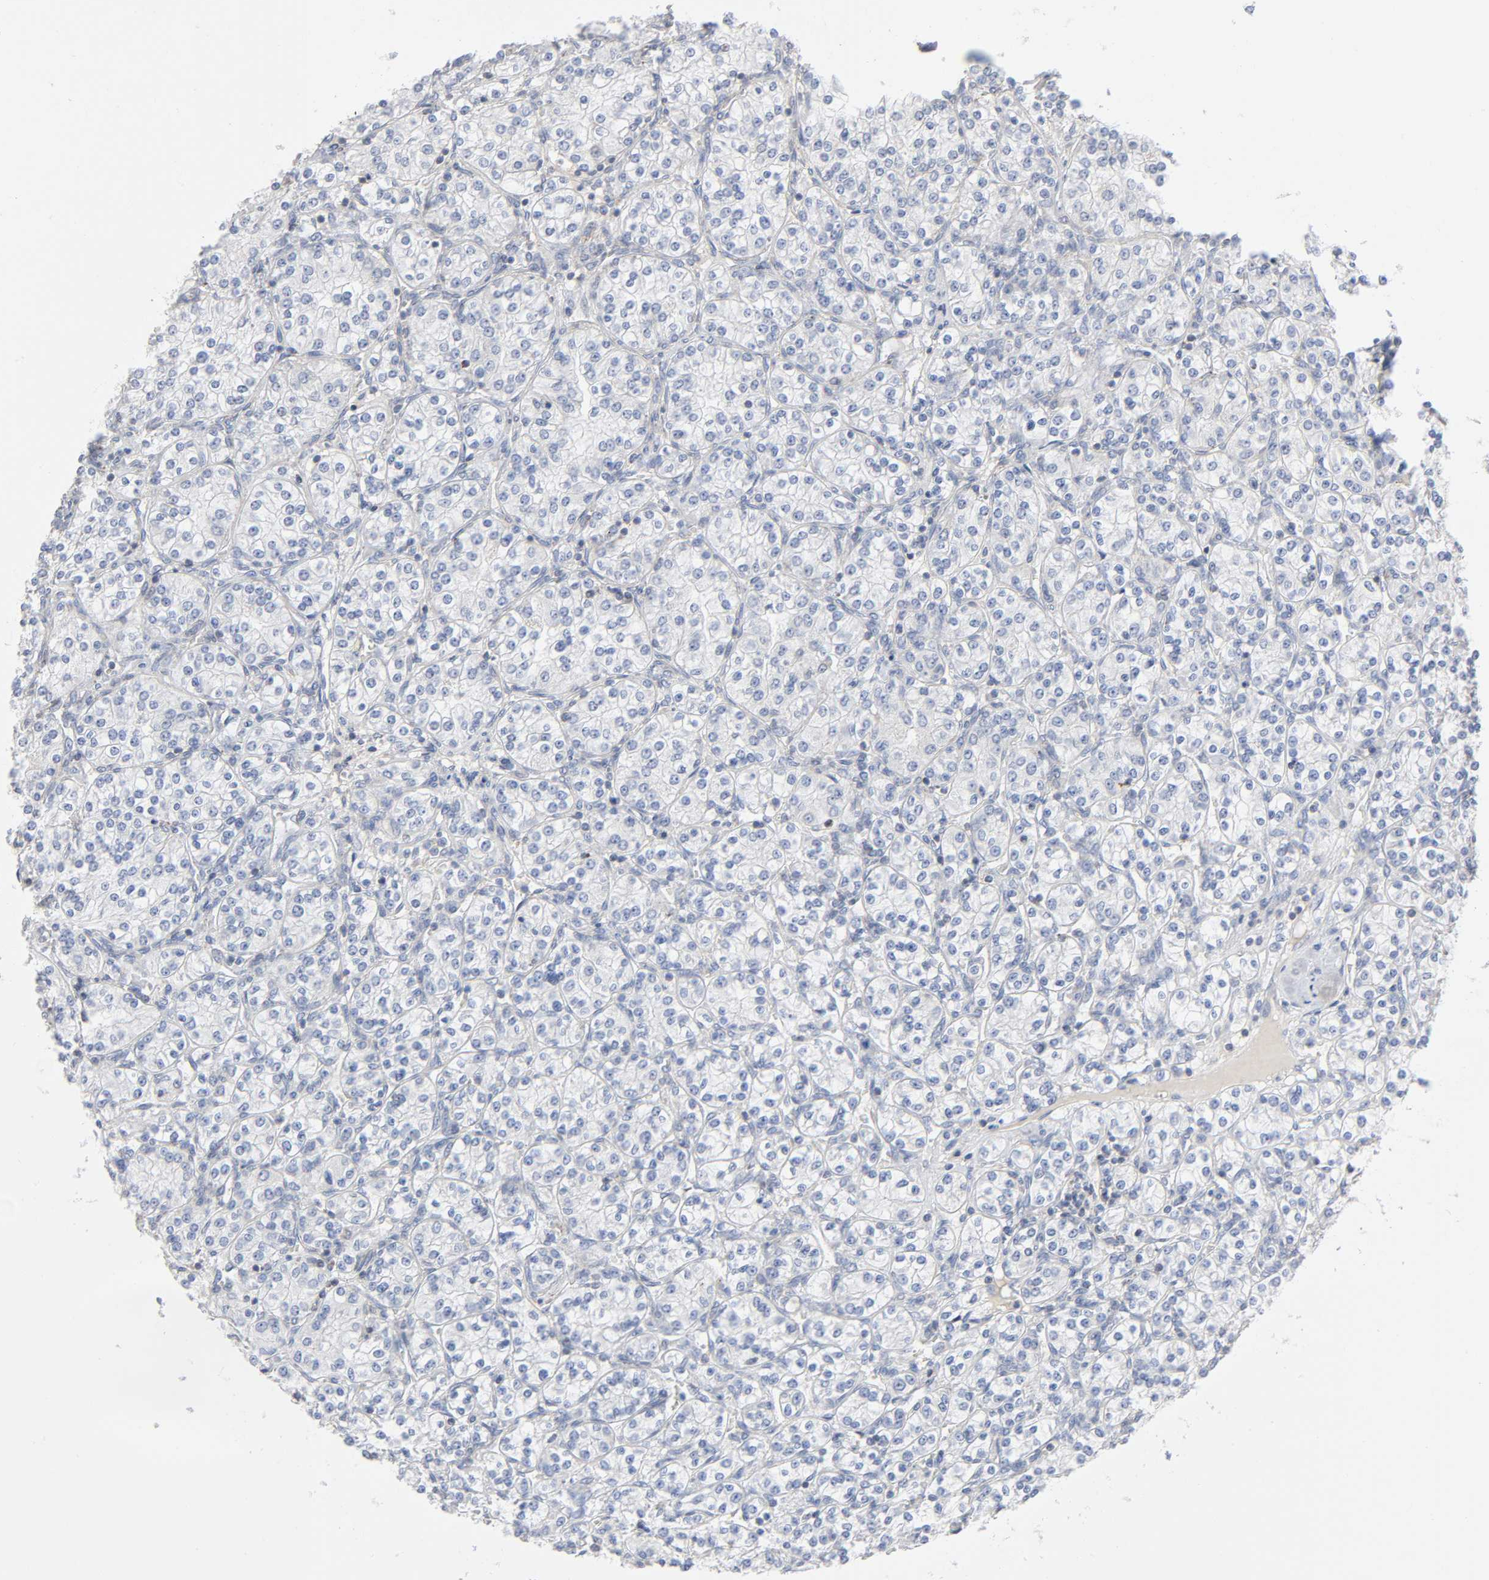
{"staining": {"intensity": "negative", "quantity": "none", "location": "none"}, "tissue": "renal cancer", "cell_type": "Tumor cells", "image_type": "cancer", "snomed": [{"axis": "morphology", "description": "Adenocarcinoma, NOS"}, {"axis": "topography", "description": "Kidney"}], "caption": "IHC histopathology image of neoplastic tissue: renal cancer stained with DAB shows no significant protein expression in tumor cells. (Stains: DAB immunohistochemistry (IHC) with hematoxylin counter stain, Microscopy: brightfield microscopy at high magnification).", "gene": "SYT16", "patient": {"sex": "male", "age": 77}}